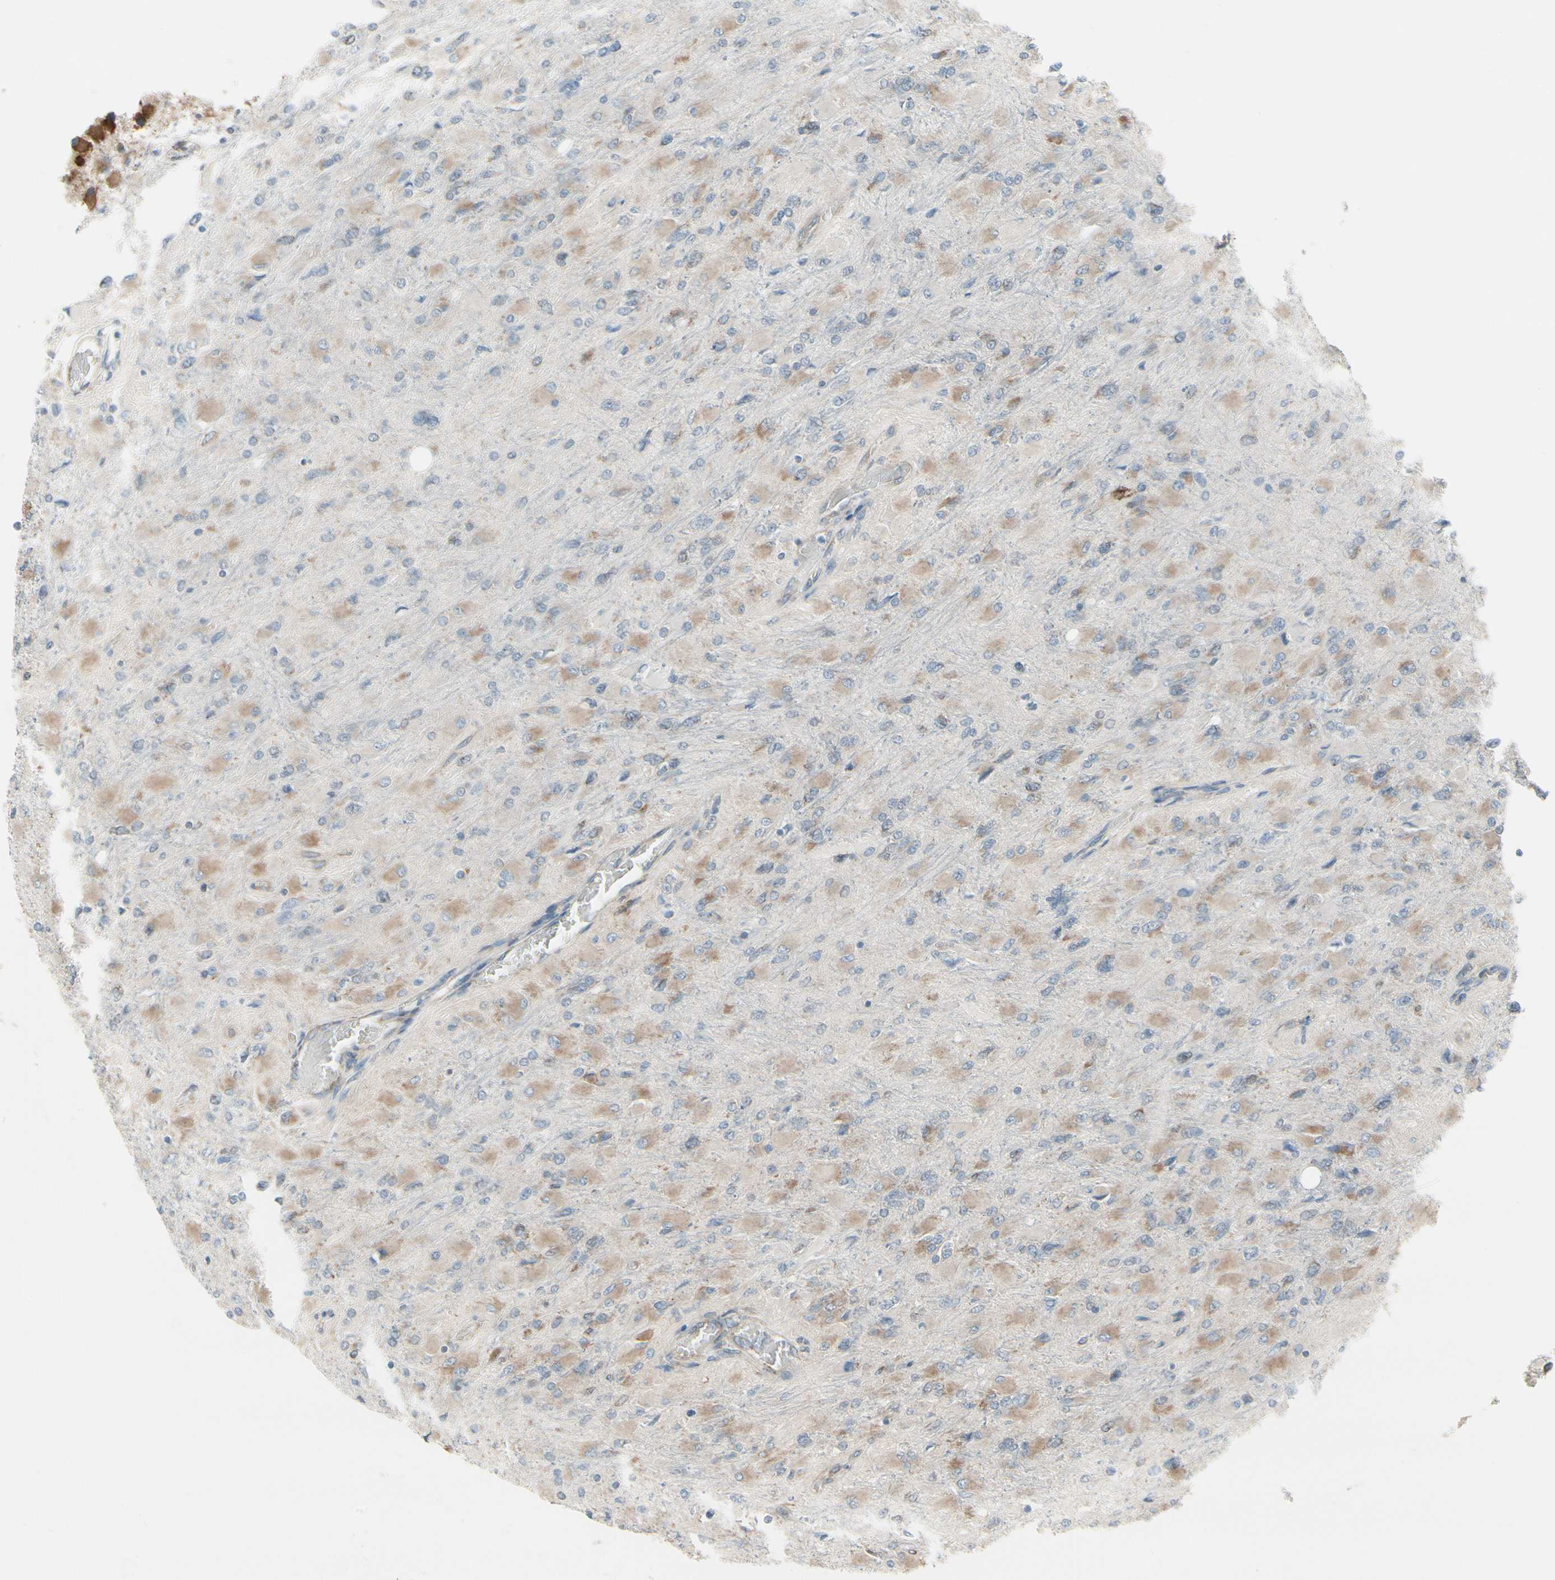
{"staining": {"intensity": "weak", "quantity": ">75%", "location": "cytoplasmic/membranous"}, "tissue": "glioma", "cell_type": "Tumor cells", "image_type": "cancer", "snomed": [{"axis": "morphology", "description": "Glioma, malignant, High grade"}, {"axis": "topography", "description": "Cerebral cortex"}], "caption": "Protein positivity by IHC reveals weak cytoplasmic/membranous positivity in about >75% of tumor cells in glioma.", "gene": "FNDC3A", "patient": {"sex": "female", "age": 36}}